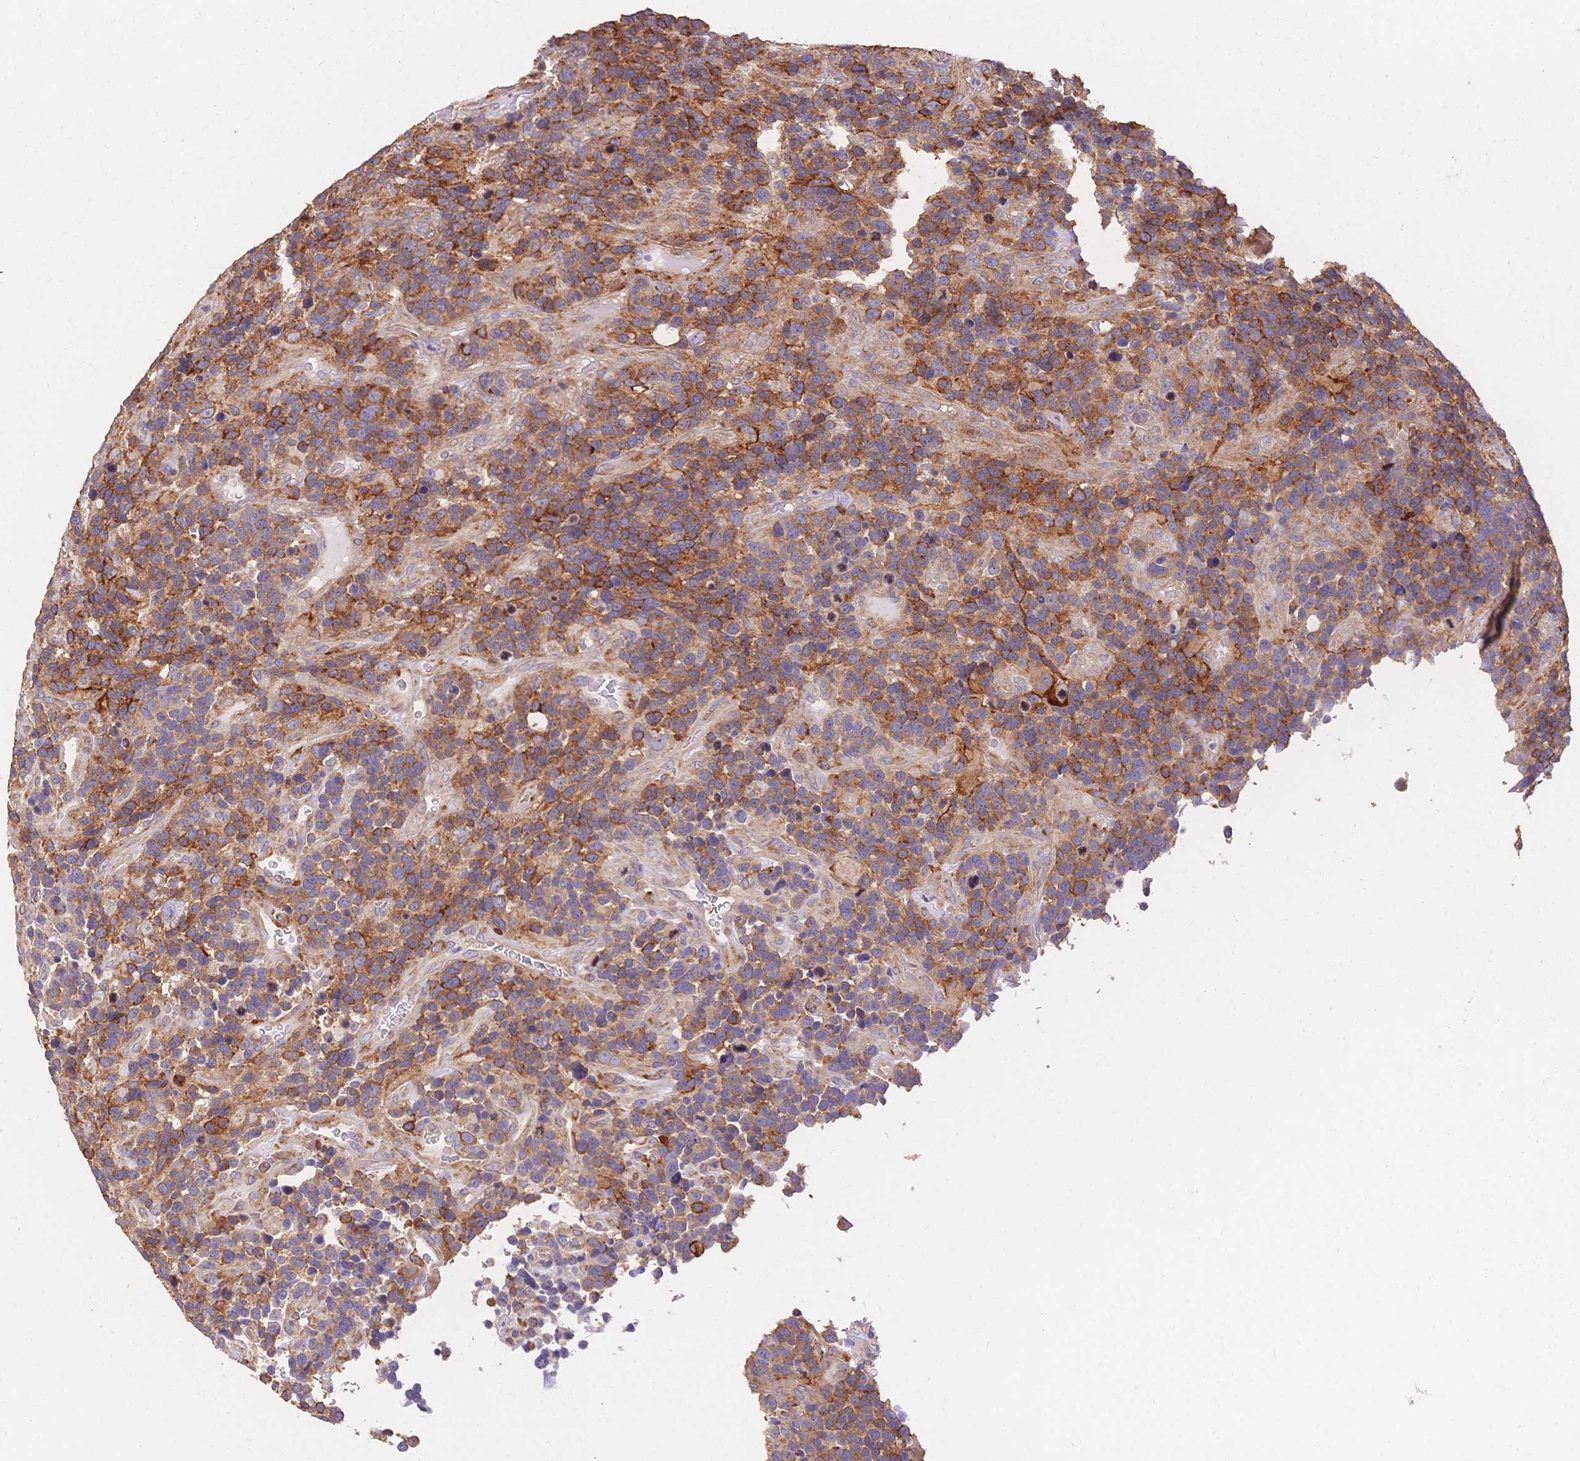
{"staining": {"intensity": "moderate", "quantity": "25%-75%", "location": "cytoplasmic/membranous"}, "tissue": "glioma", "cell_type": "Tumor cells", "image_type": "cancer", "snomed": [{"axis": "morphology", "description": "Glioma, malignant, High grade"}, {"axis": "topography", "description": "Brain"}], "caption": "Protein expression analysis of human glioma reveals moderate cytoplasmic/membranous expression in approximately 25%-75% of tumor cells. Using DAB (3,3'-diaminobenzidine) (brown) and hematoxylin (blue) stains, captured at high magnification using brightfield microscopy.", "gene": "HS3ST5", "patient": {"sex": "male", "age": 33}}